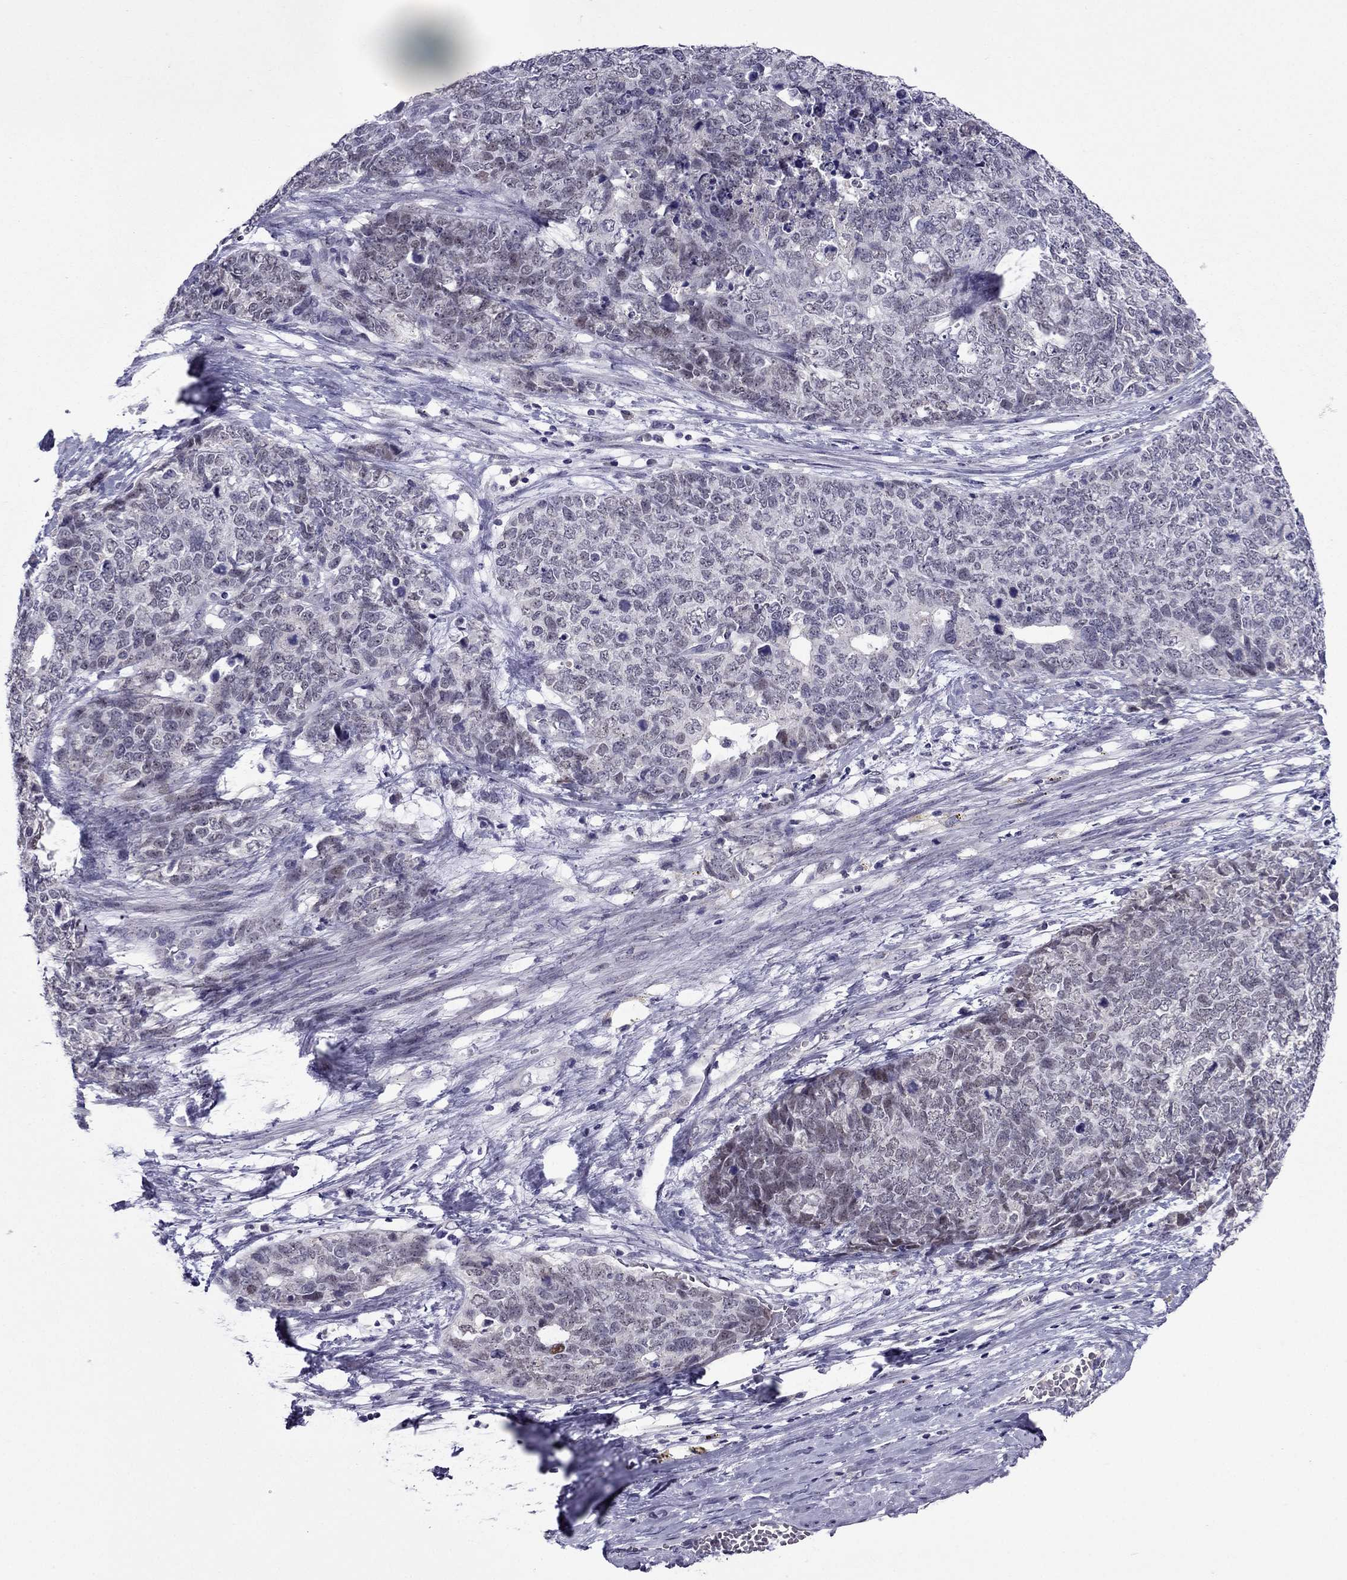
{"staining": {"intensity": "negative", "quantity": "none", "location": "none"}, "tissue": "cervical cancer", "cell_type": "Tumor cells", "image_type": "cancer", "snomed": [{"axis": "morphology", "description": "Squamous cell carcinoma, NOS"}, {"axis": "topography", "description": "Cervix"}], "caption": "This photomicrograph is of squamous cell carcinoma (cervical) stained with immunohistochemistry (IHC) to label a protein in brown with the nuclei are counter-stained blue. There is no expression in tumor cells.", "gene": "MYBPH", "patient": {"sex": "female", "age": 63}}